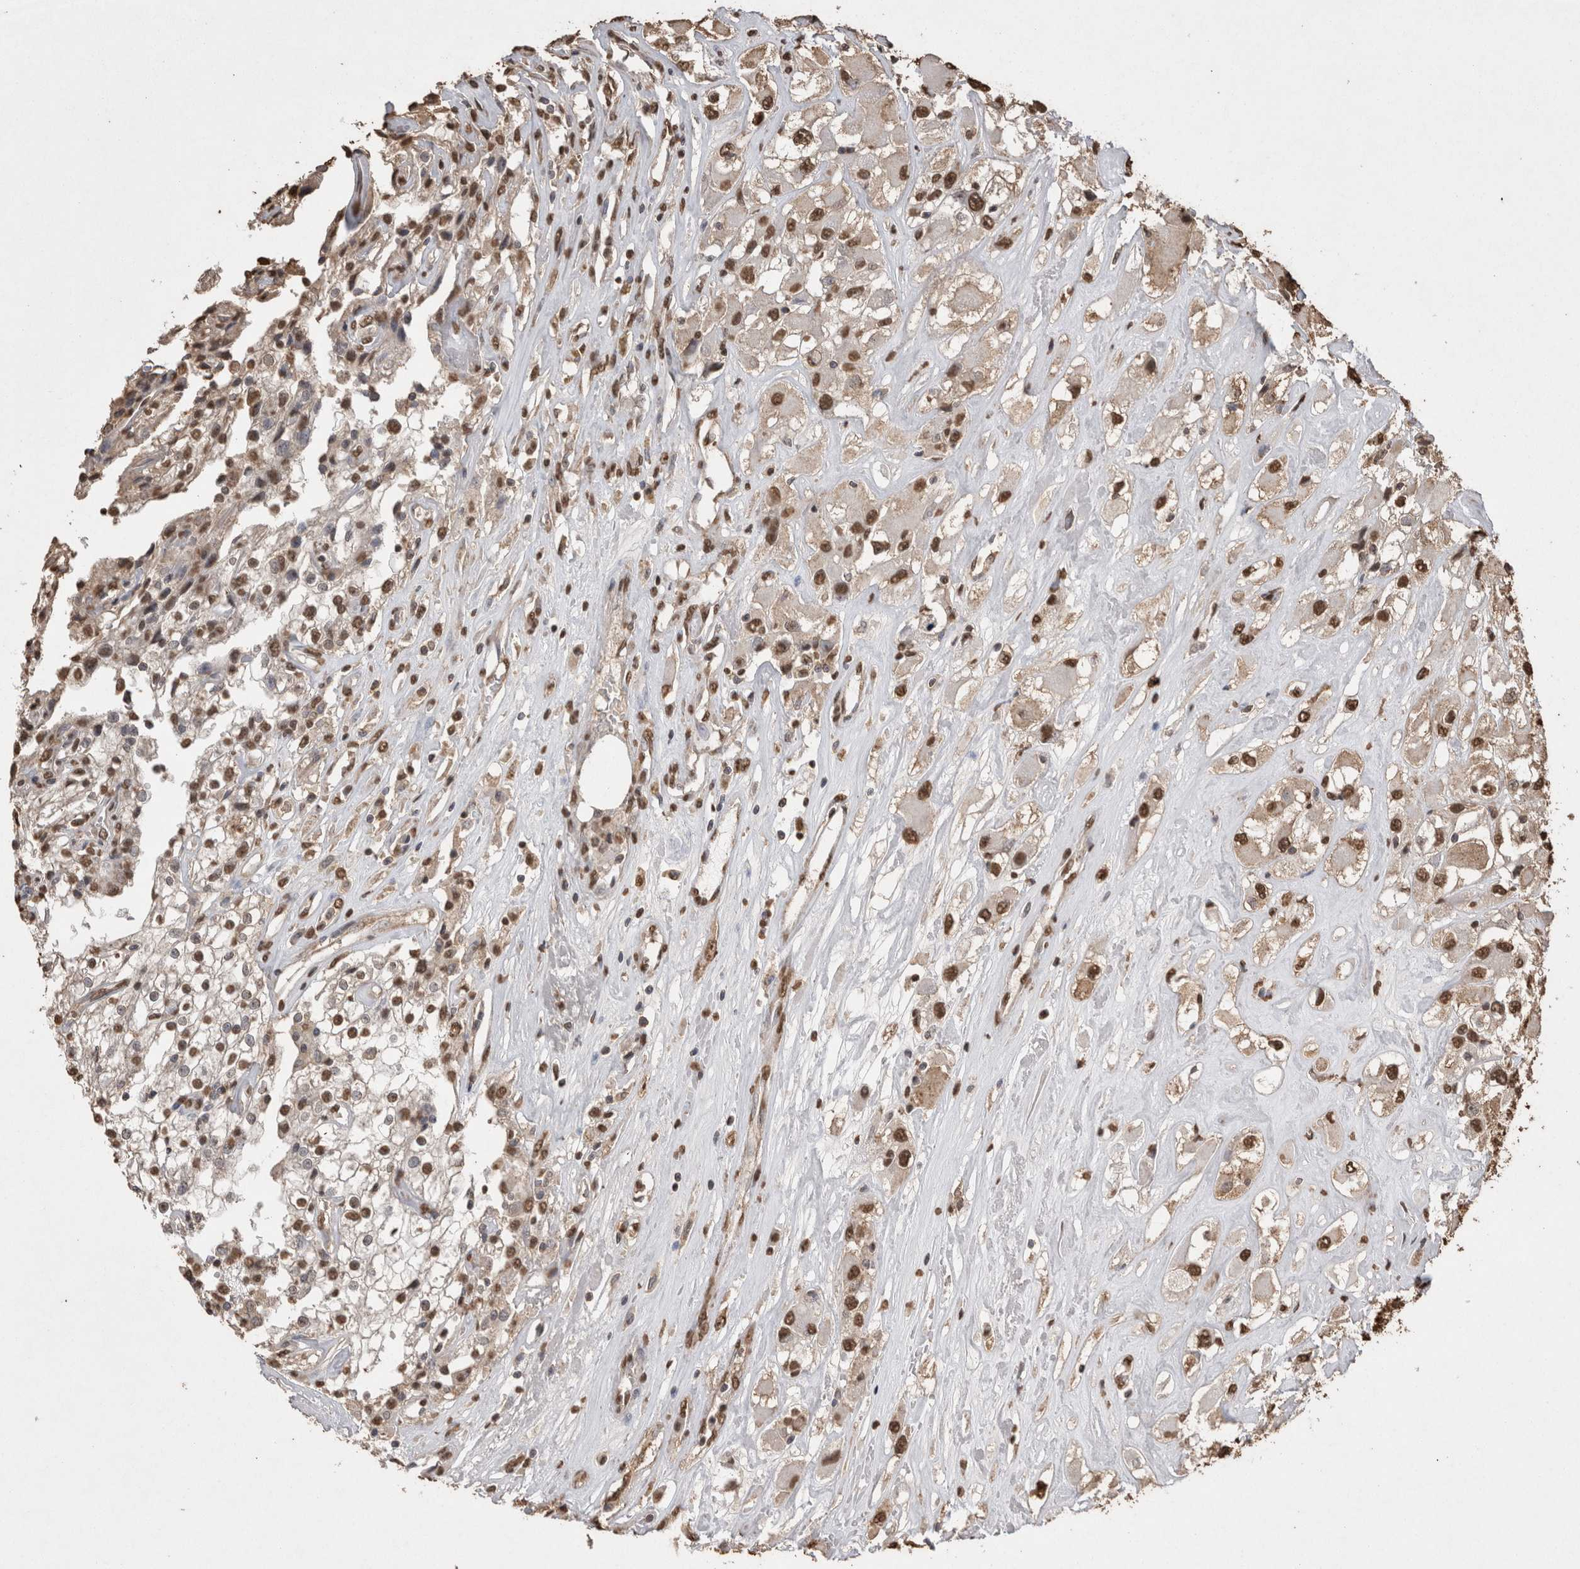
{"staining": {"intensity": "moderate", "quantity": ">75%", "location": "nuclear"}, "tissue": "renal cancer", "cell_type": "Tumor cells", "image_type": "cancer", "snomed": [{"axis": "morphology", "description": "Adenocarcinoma, NOS"}, {"axis": "topography", "description": "Kidney"}], "caption": "A brown stain labels moderate nuclear expression of a protein in adenocarcinoma (renal) tumor cells.", "gene": "POU5F1", "patient": {"sex": "female", "age": 52}}